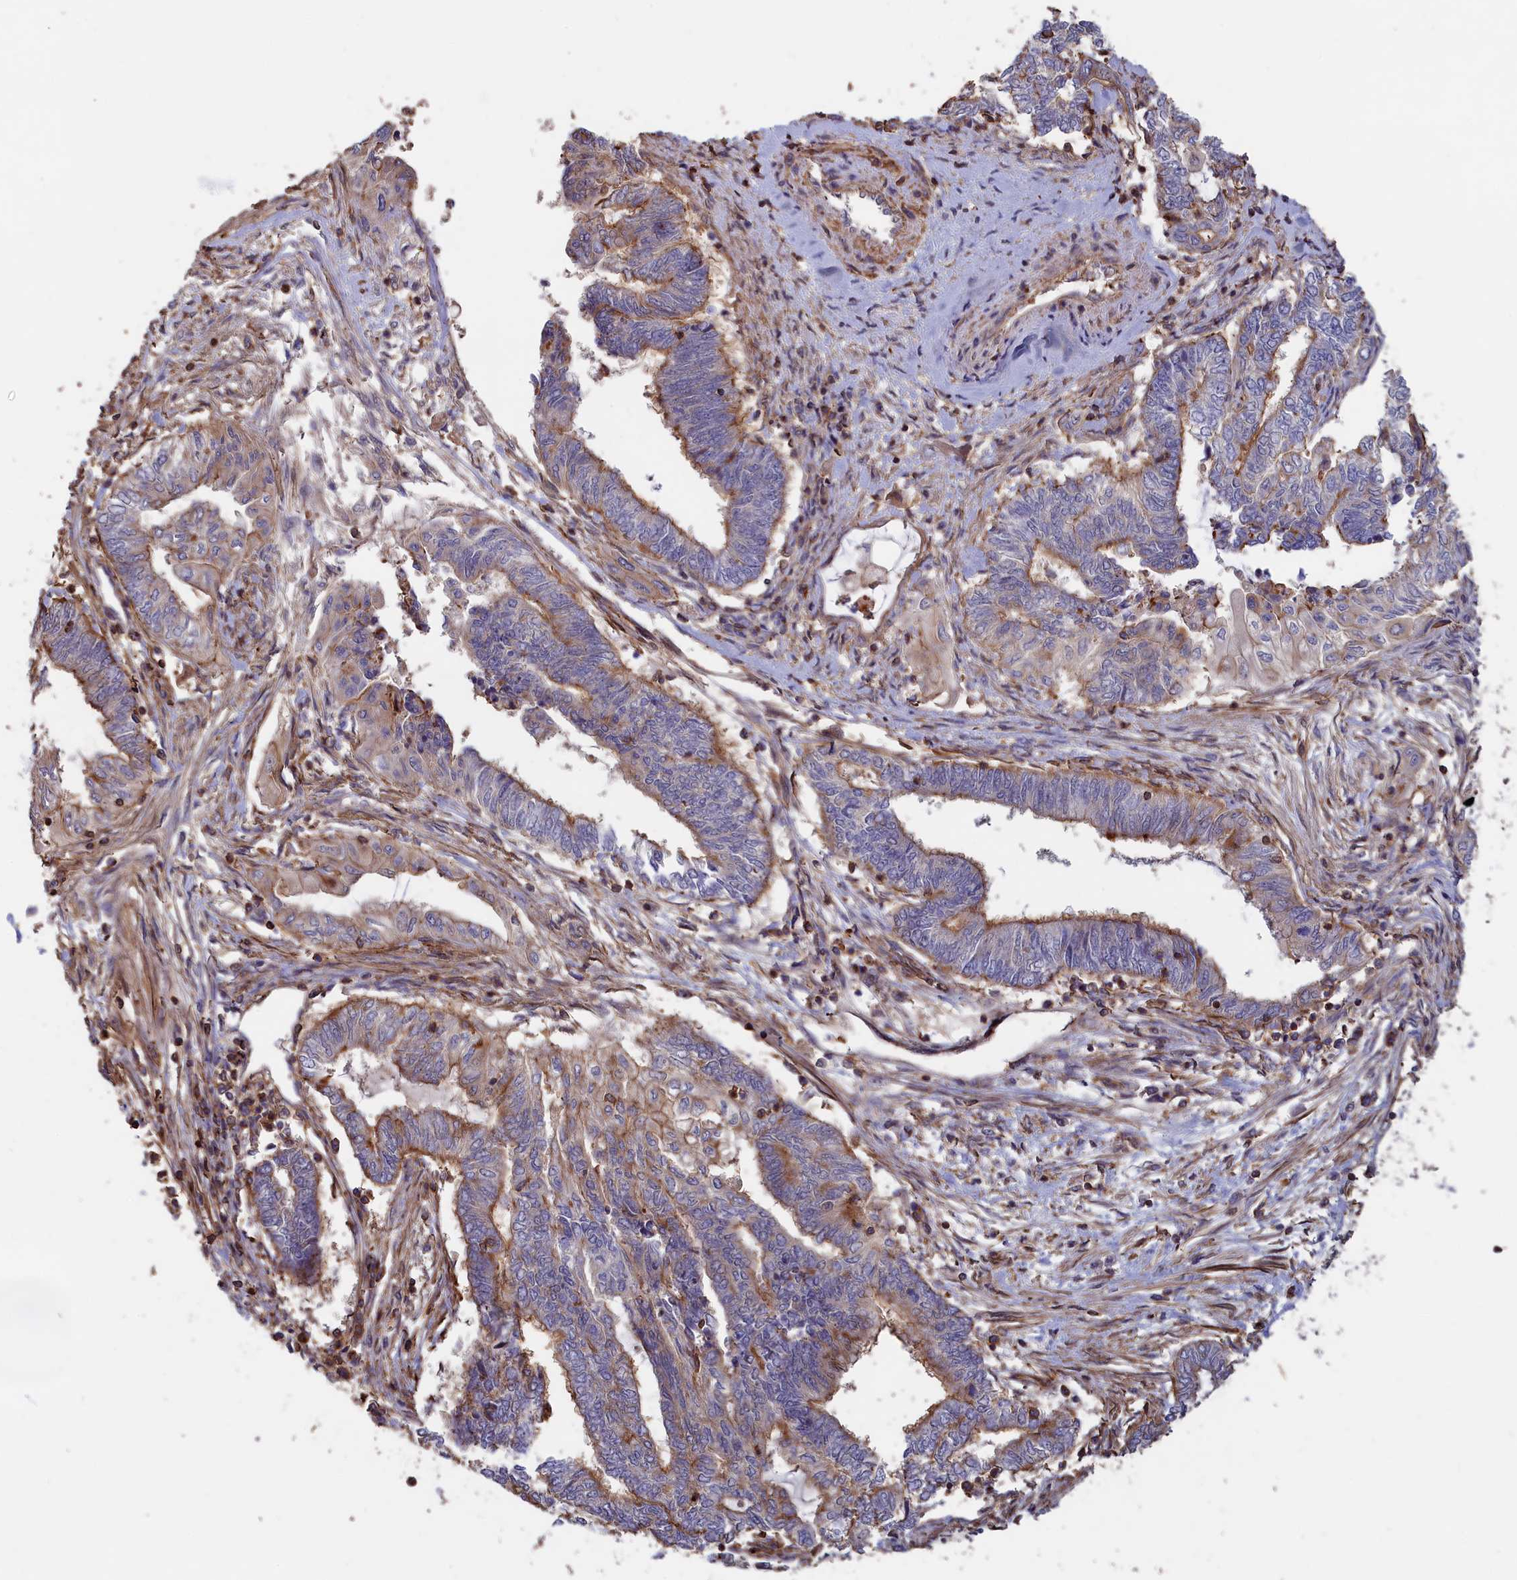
{"staining": {"intensity": "moderate", "quantity": "25%-75%", "location": "cytoplasmic/membranous"}, "tissue": "endometrial cancer", "cell_type": "Tumor cells", "image_type": "cancer", "snomed": [{"axis": "morphology", "description": "Adenocarcinoma, NOS"}, {"axis": "topography", "description": "Uterus"}, {"axis": "topography", "description": "Endometrium"}], "caption": "Endometrial cancer (adenocarcinoma) stained for a protein reveals moderate cytoplasmic/membranous positivity in tumor cells. The protein is shown in brown color, while the nuclei are stained blue.", "gene": "ANKRD27", "patient": {"sex": "female", "age": 70}}